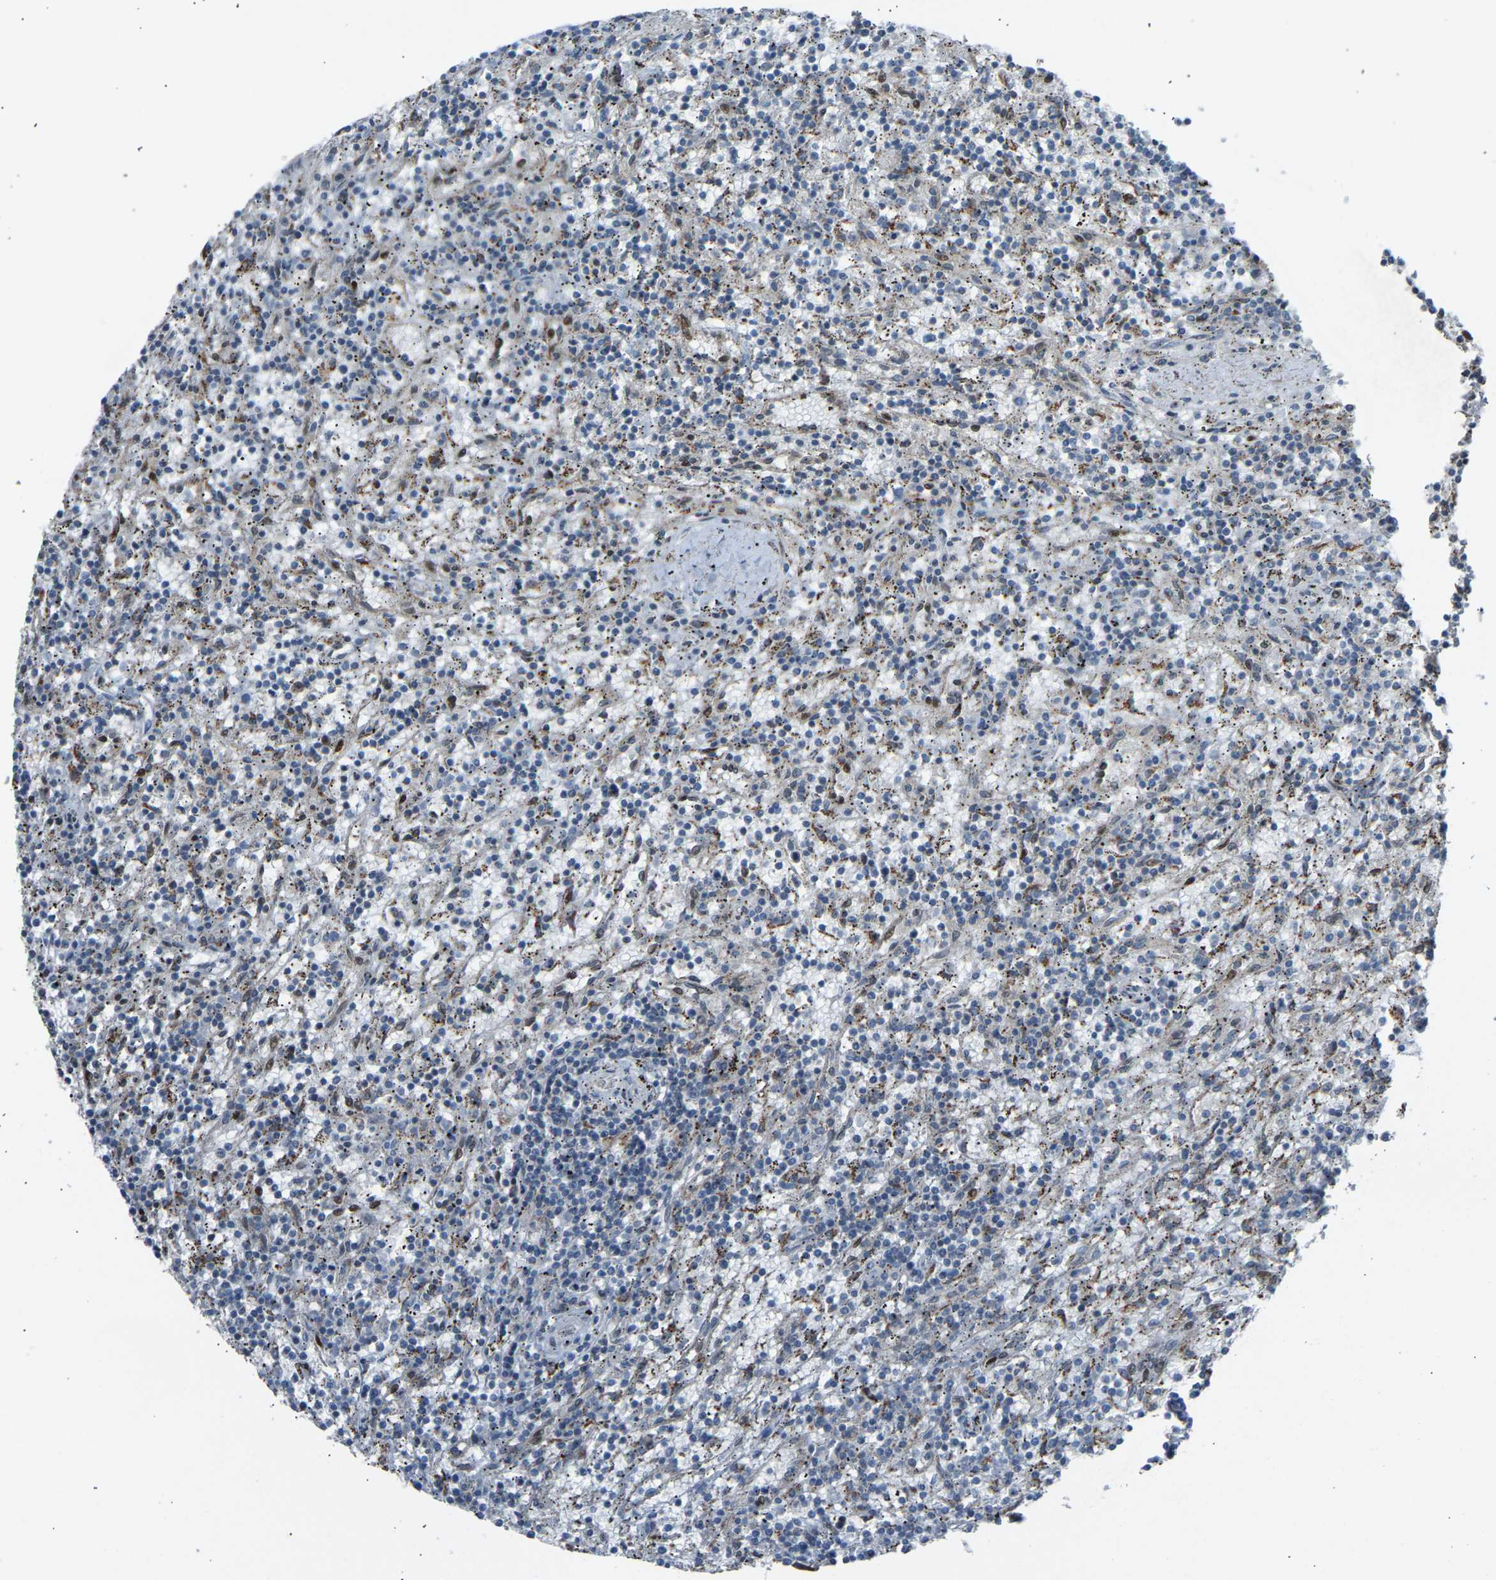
{"staining": {"intensity": "negative", "quantity": "none", "location": "none"}, "tissue": "lymphoma", "cell_type": "Tumor cells", "image_type": "cancer", "snomed": [{"axis": "morphology", "description": "Malignant lymphoma, non-Hodgkin's type, Low grade"}, {"axis": "topography", "description": "Spleen"}], "caption": "Immunohistochemistry (IHC) micrograph of lymphoma stained for a protein (brown), which demonstrates no expression in tumor cells.", "gene": "VPS41", "patient": {"sex": "male", "age": 76}}